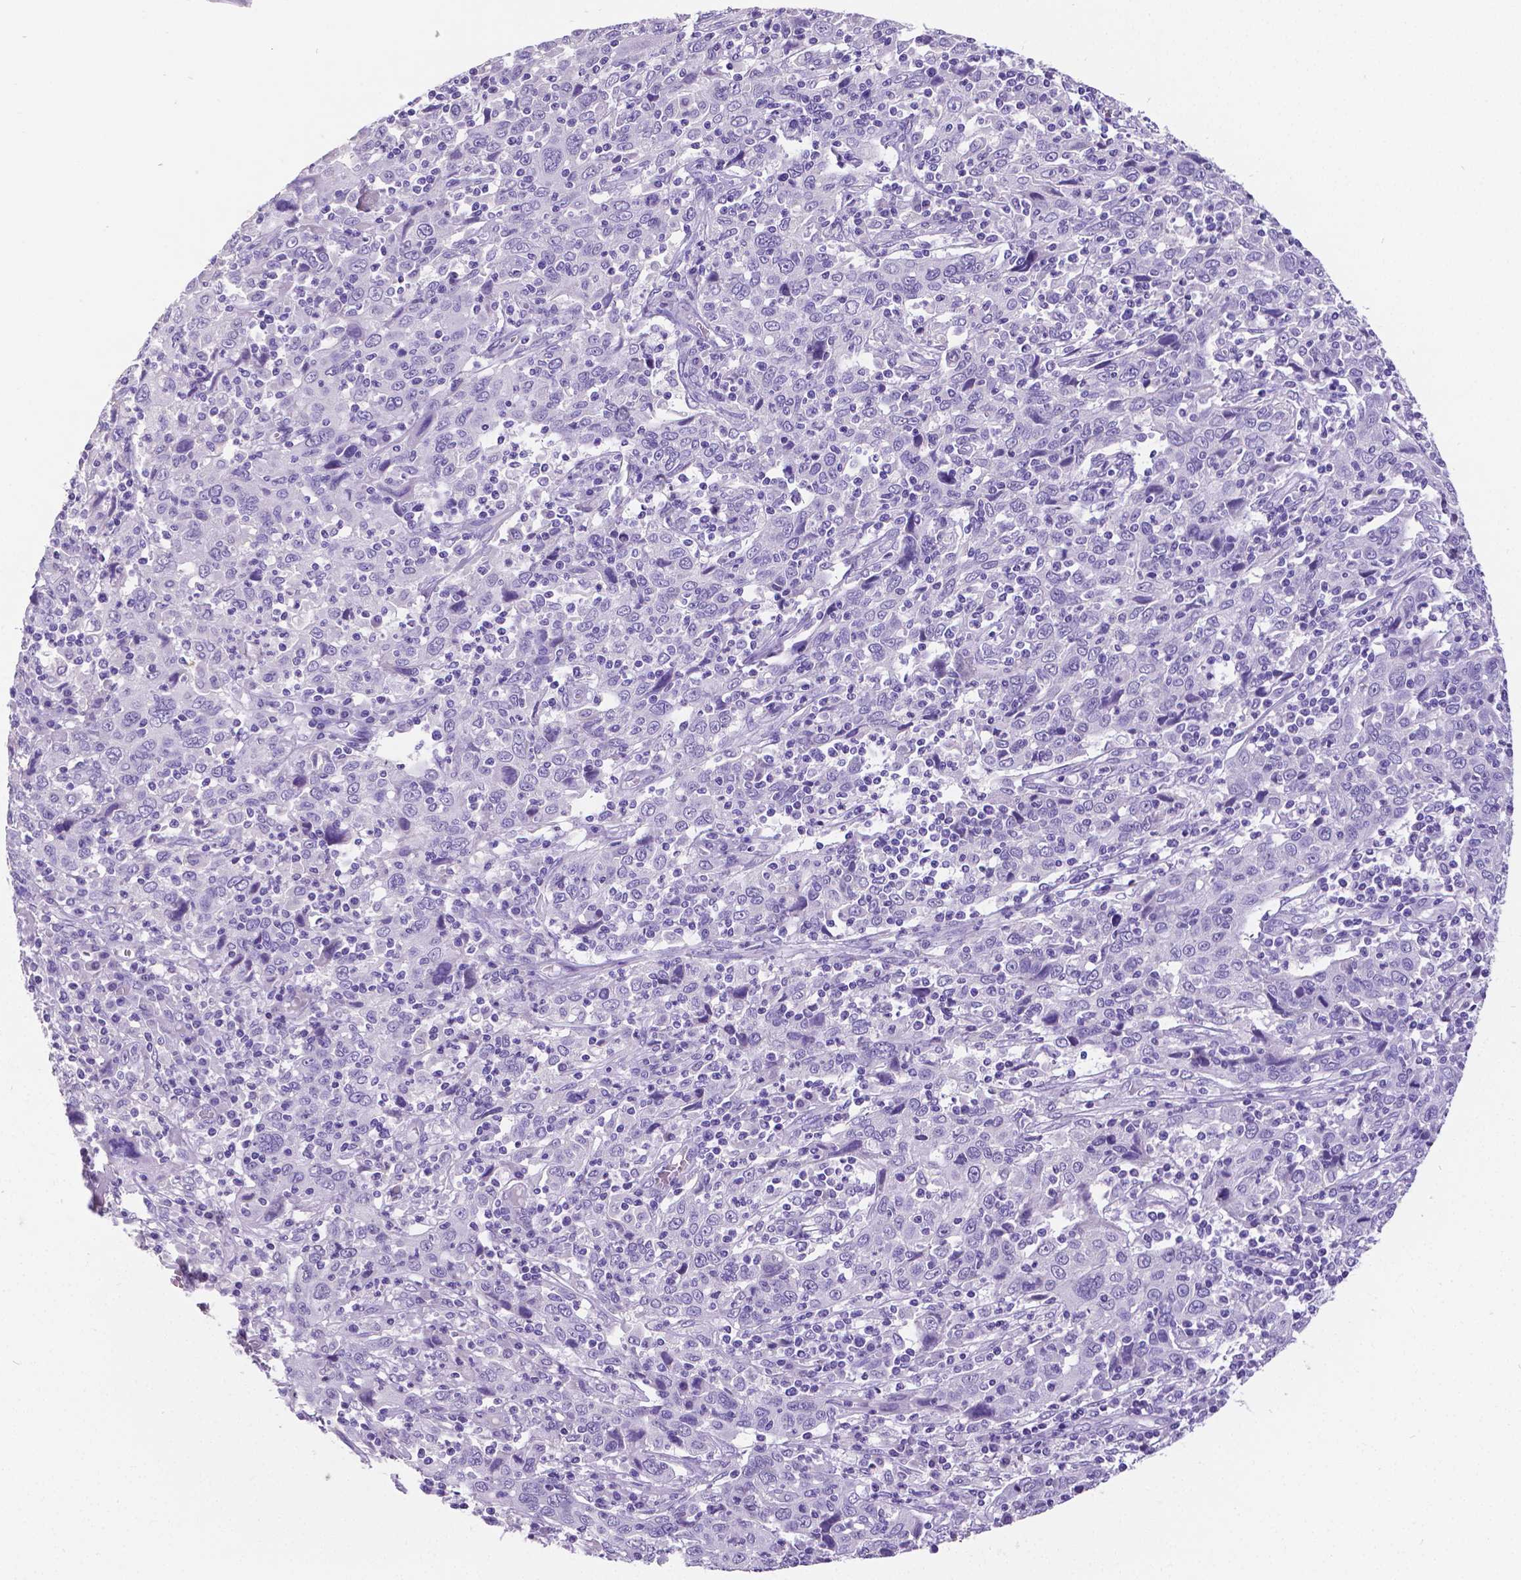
{"staining": {"intensity": "negative", "quantity": "none", "location": "none"}, "tissue": "cervical cancer", "cell_type": "Tumor cells", "image_type": "cancer", "snomed": [{"axis": "morphology", "description": "Squamous cell carcinoma, NOS"}, {"axis": "topography", "description": "Cervix"}], "caption": "IHC micrograph of cervical squamous cell carcinoma stained for a protein (brown), which shows no positivity in tumor cells. (DAB (3,3'-diaminobenzidine) IHC with hematoxylin counter stain).", "gene": "SATB2", "patient": {"sex": "female", "age": 46}}